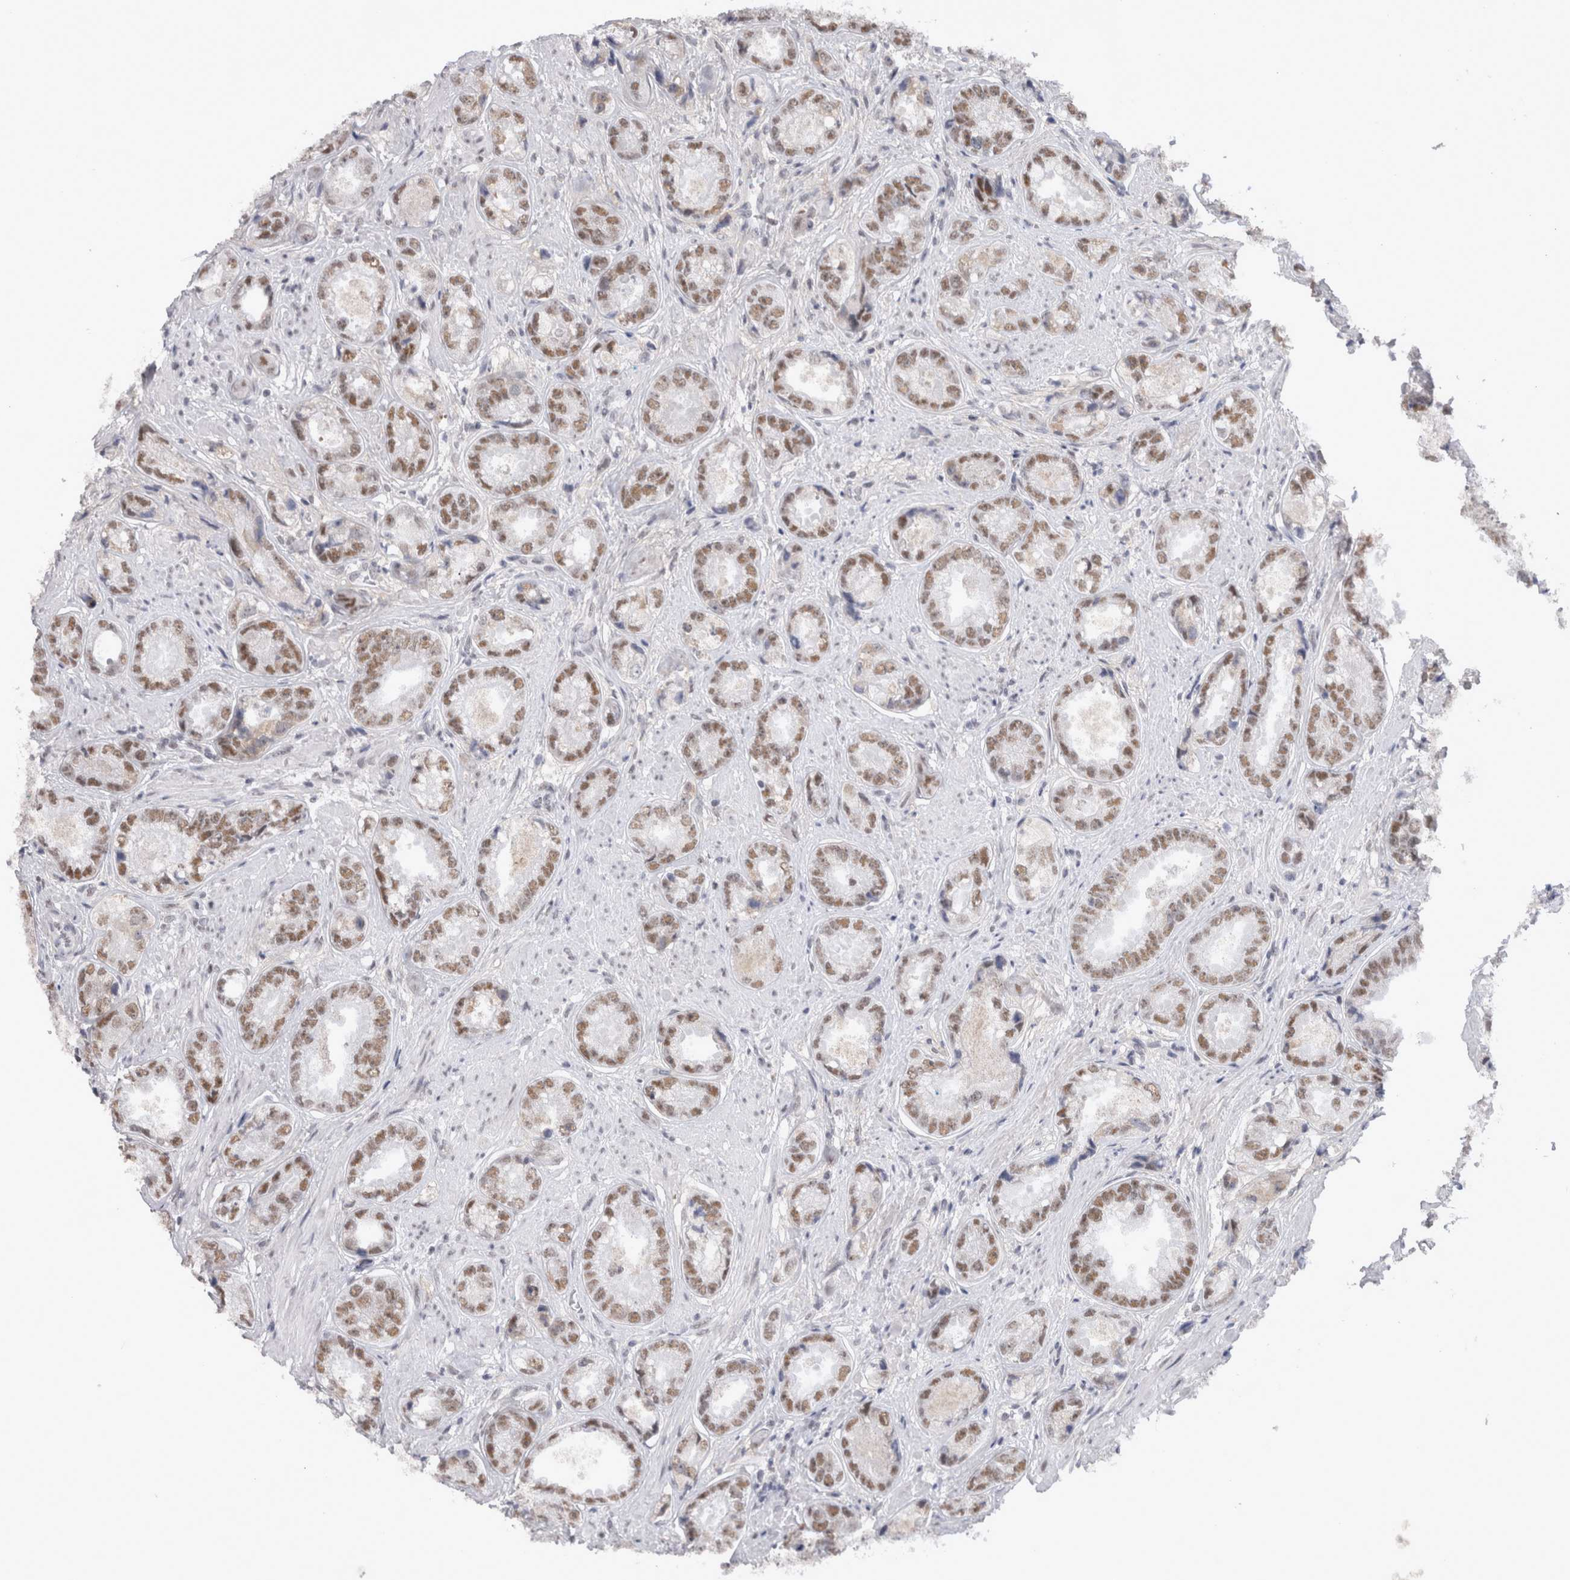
{"staining": {"intensity": "moderate", "quantity": "25%-75%", "location": "nuclear"}, "tissue": "prostate cancer", "cell_type": "Tumor cells", "image_type": "cancer", "snomed": [{"axis": "morphology", "description": "Adenocarcinoma, High grade"}, {"axis": "topography", "description": "Prostate"}], "caption": "Protein staining of adenocarcinoma (high-grade) (prostate) tissue displays moderate nuclear staining in approximately 25%-75% of tumor cells. The protein of interest is shown in brown color, while the nuclei are stained blue.", "gene": "API5", "patient": {"sex": "male", "age": 61}}